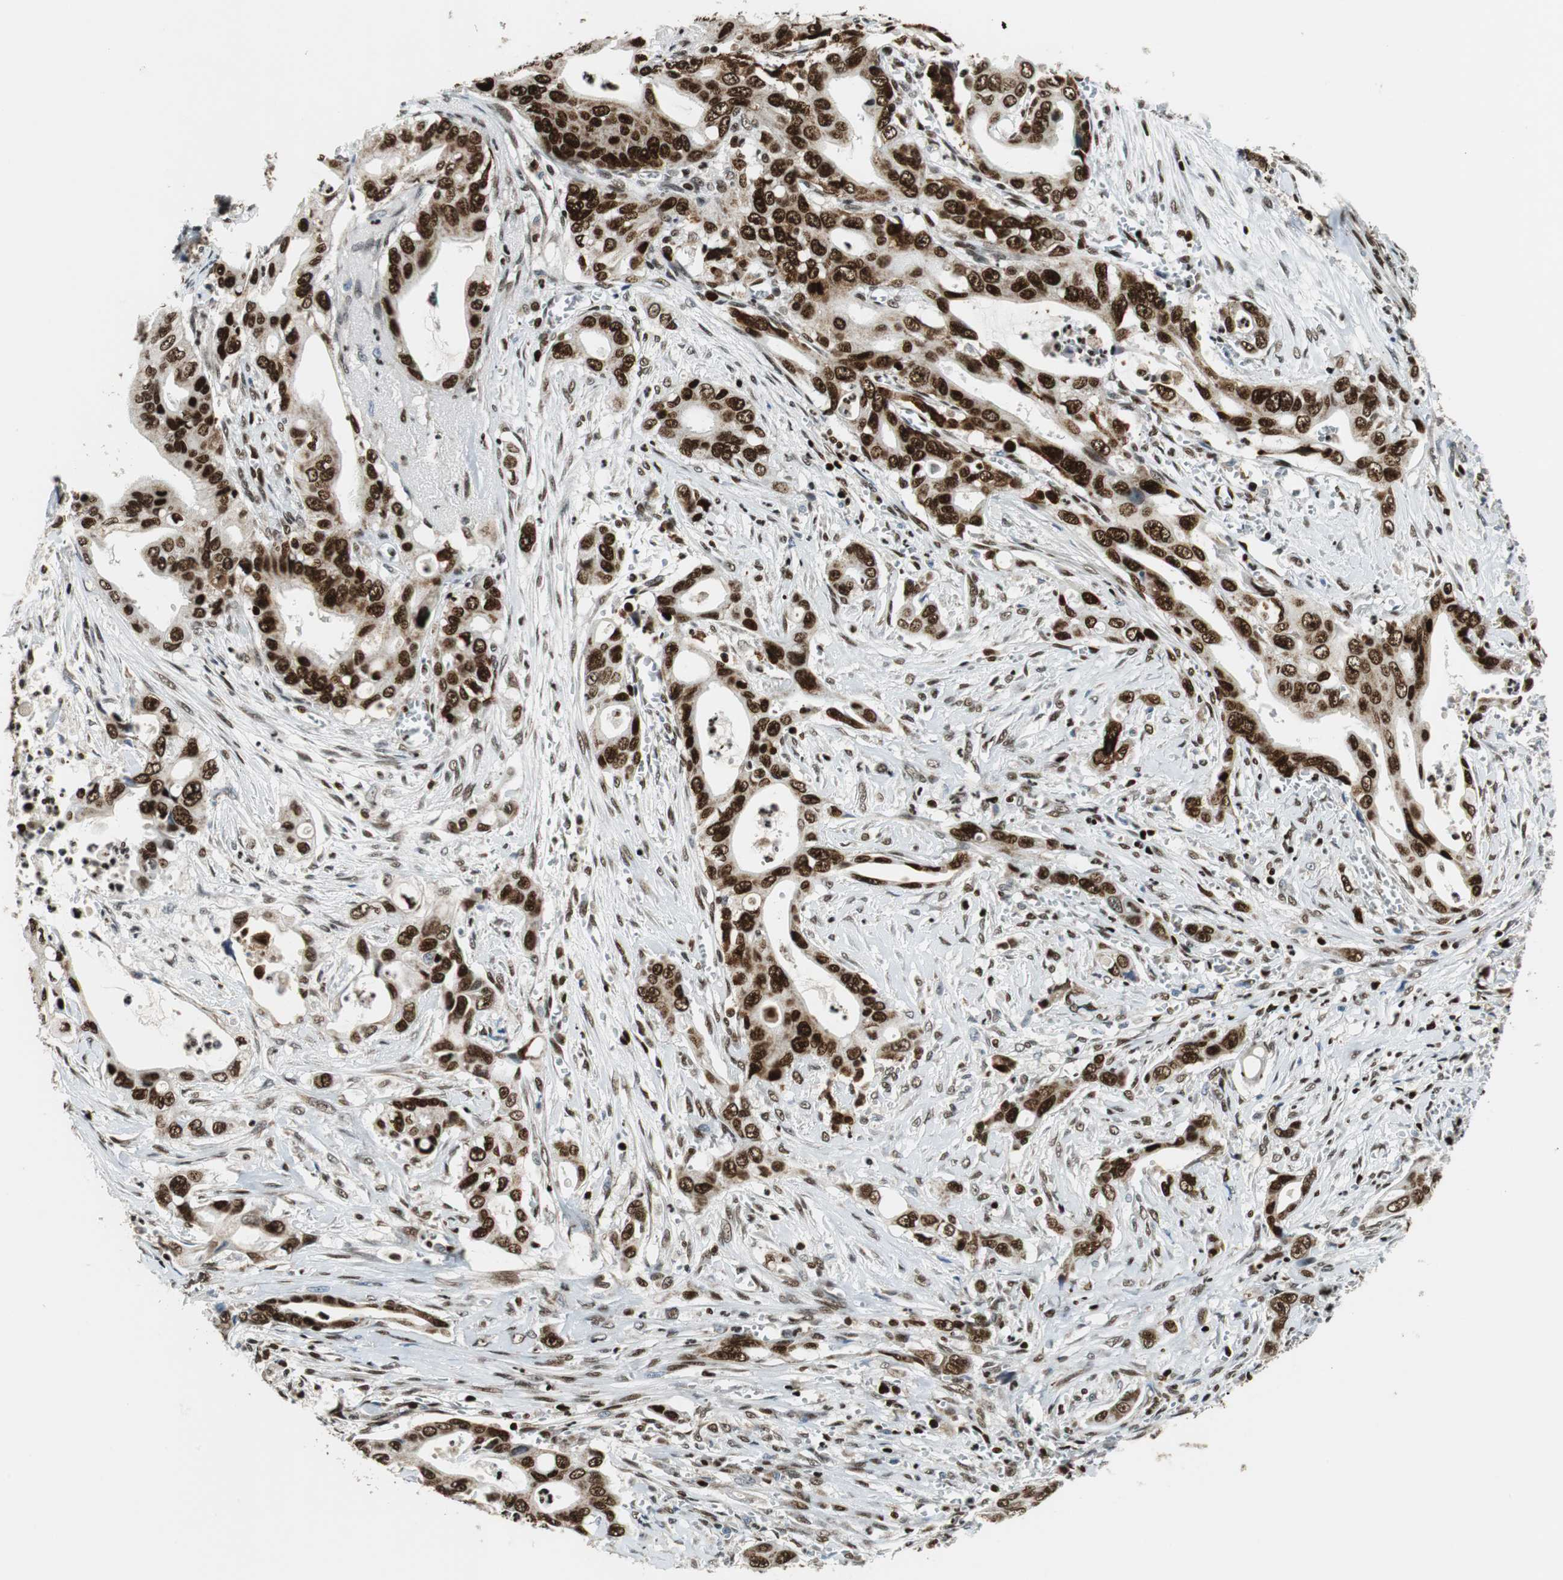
{"staining": {"intensity": "strong", "quantity": ">75%", "location": "nuclear"}, "tissue": "pancreatic cancer", "cell_type": "Tumor cells", "image_type": "cancer", "snomed": [{"axis": "morphology", "description": "Adenocarcinoma, NOS"}, {"axis": "topography", "description": "Pancreas"}], "caption": "Immunohistochemistry (IHC) micrograph of human pancreatic cancer stained for a protein (brown), which demonstrates high levels of strong nuclear staining in about >75% of tumor cells.", "gene": "HDAC1", "patient": {"sex": "male", "age": 59}}